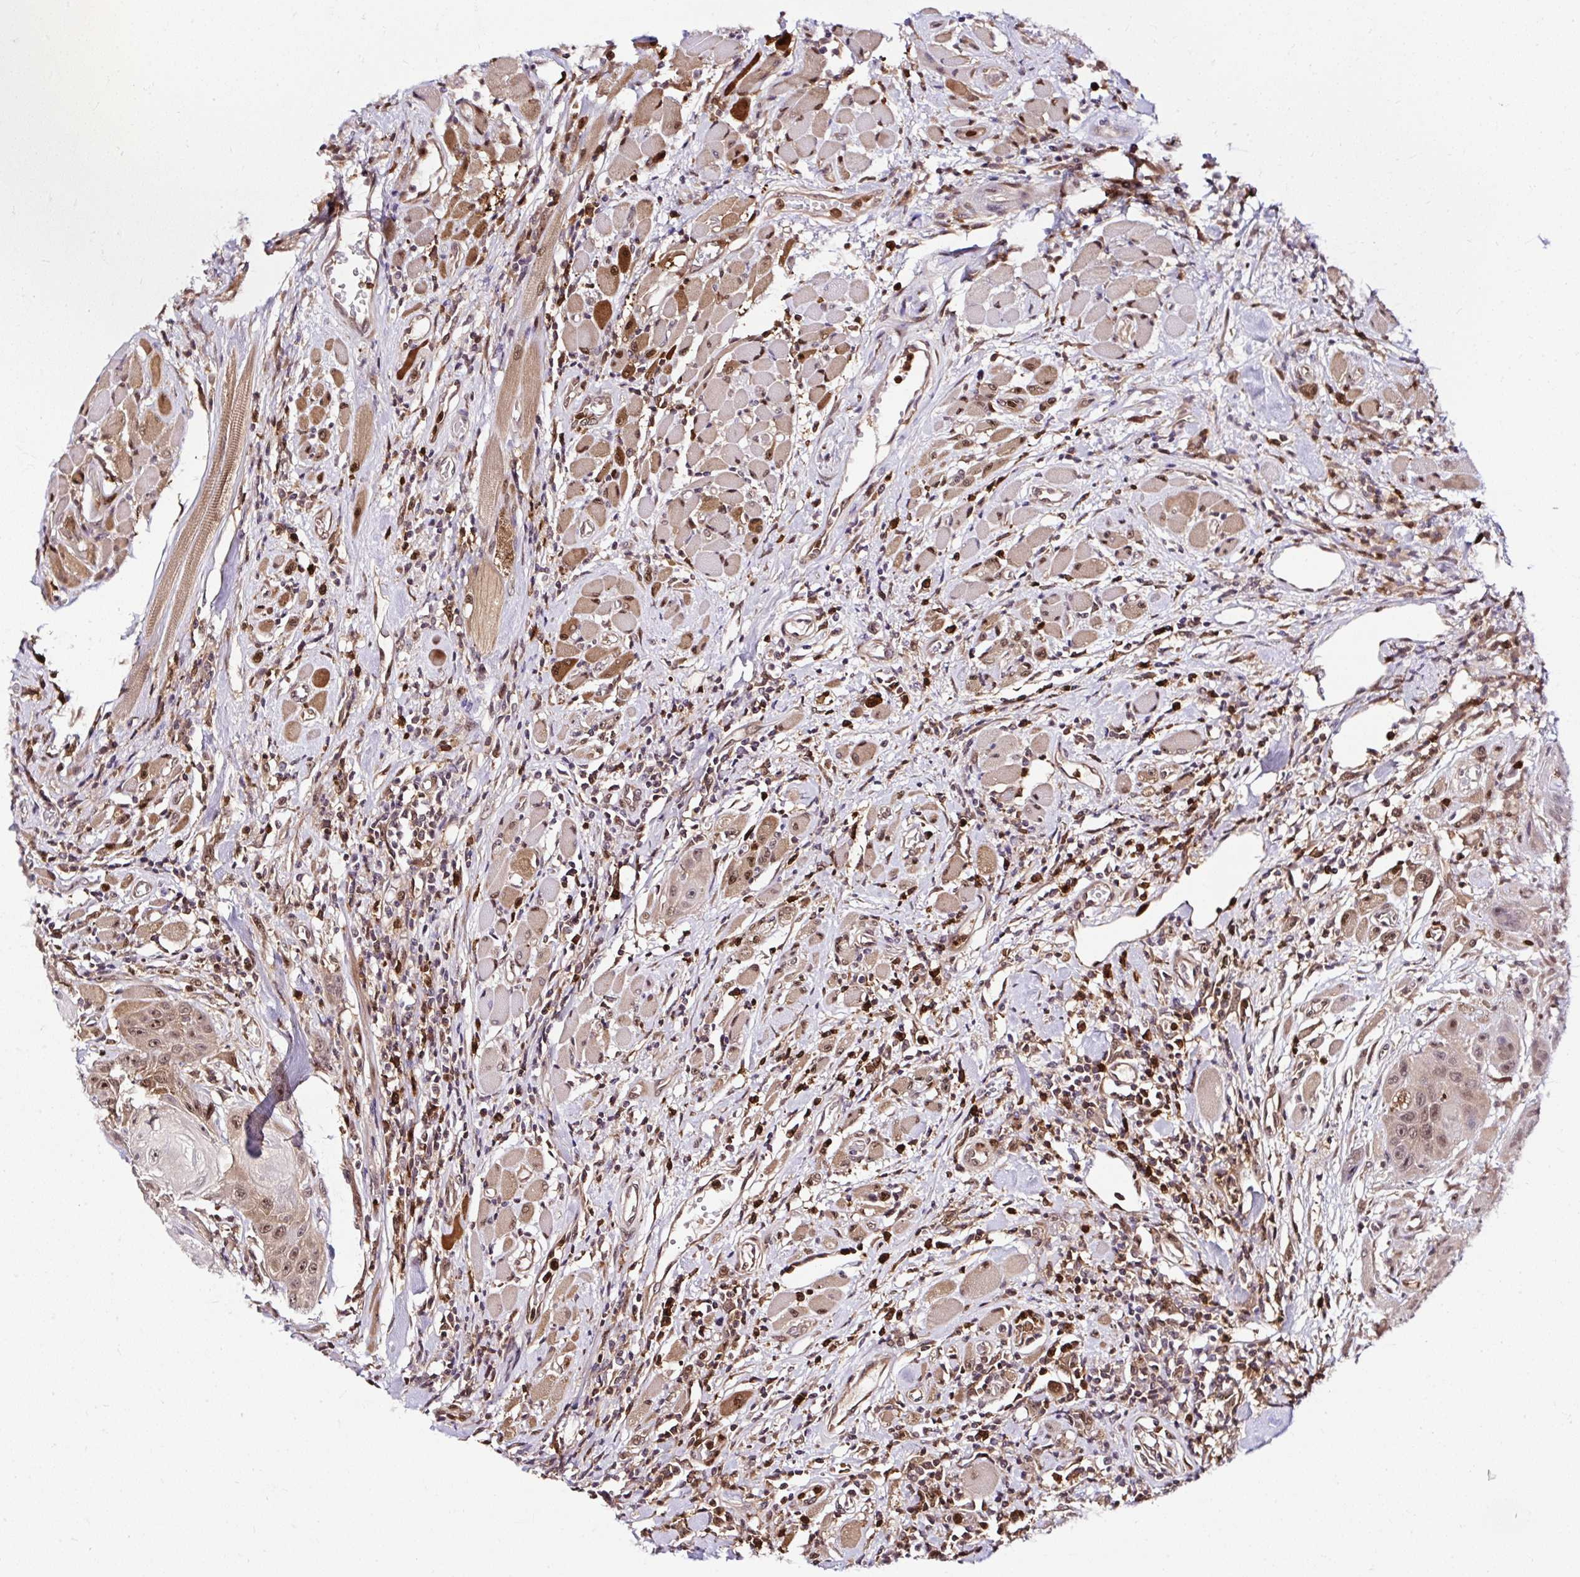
{"staining": {"intensity": "weak", "quantity": ">75%", "location": "nuclear"}, "tissue": "head and neck cancer", "cell_type": "Tumor cells", "image_type": "cancer", "snomed": [{"axis": "morphology", "description": "Squamous cell carcinoma, NOS"}, {"axis": "topography", "description": "Head-Neck"}], "caption": "A brown stain shows weak nuclear expression of a protein in head and neck cancer tumor cells. (Stains: DAB (3,3'-diaminobenzidine) in brown, nuclei in blue, Microscopy: brightfield microscopy at high magnification).", "gene": "PIN4", "patient": {"sex": "female", "age": 59}}